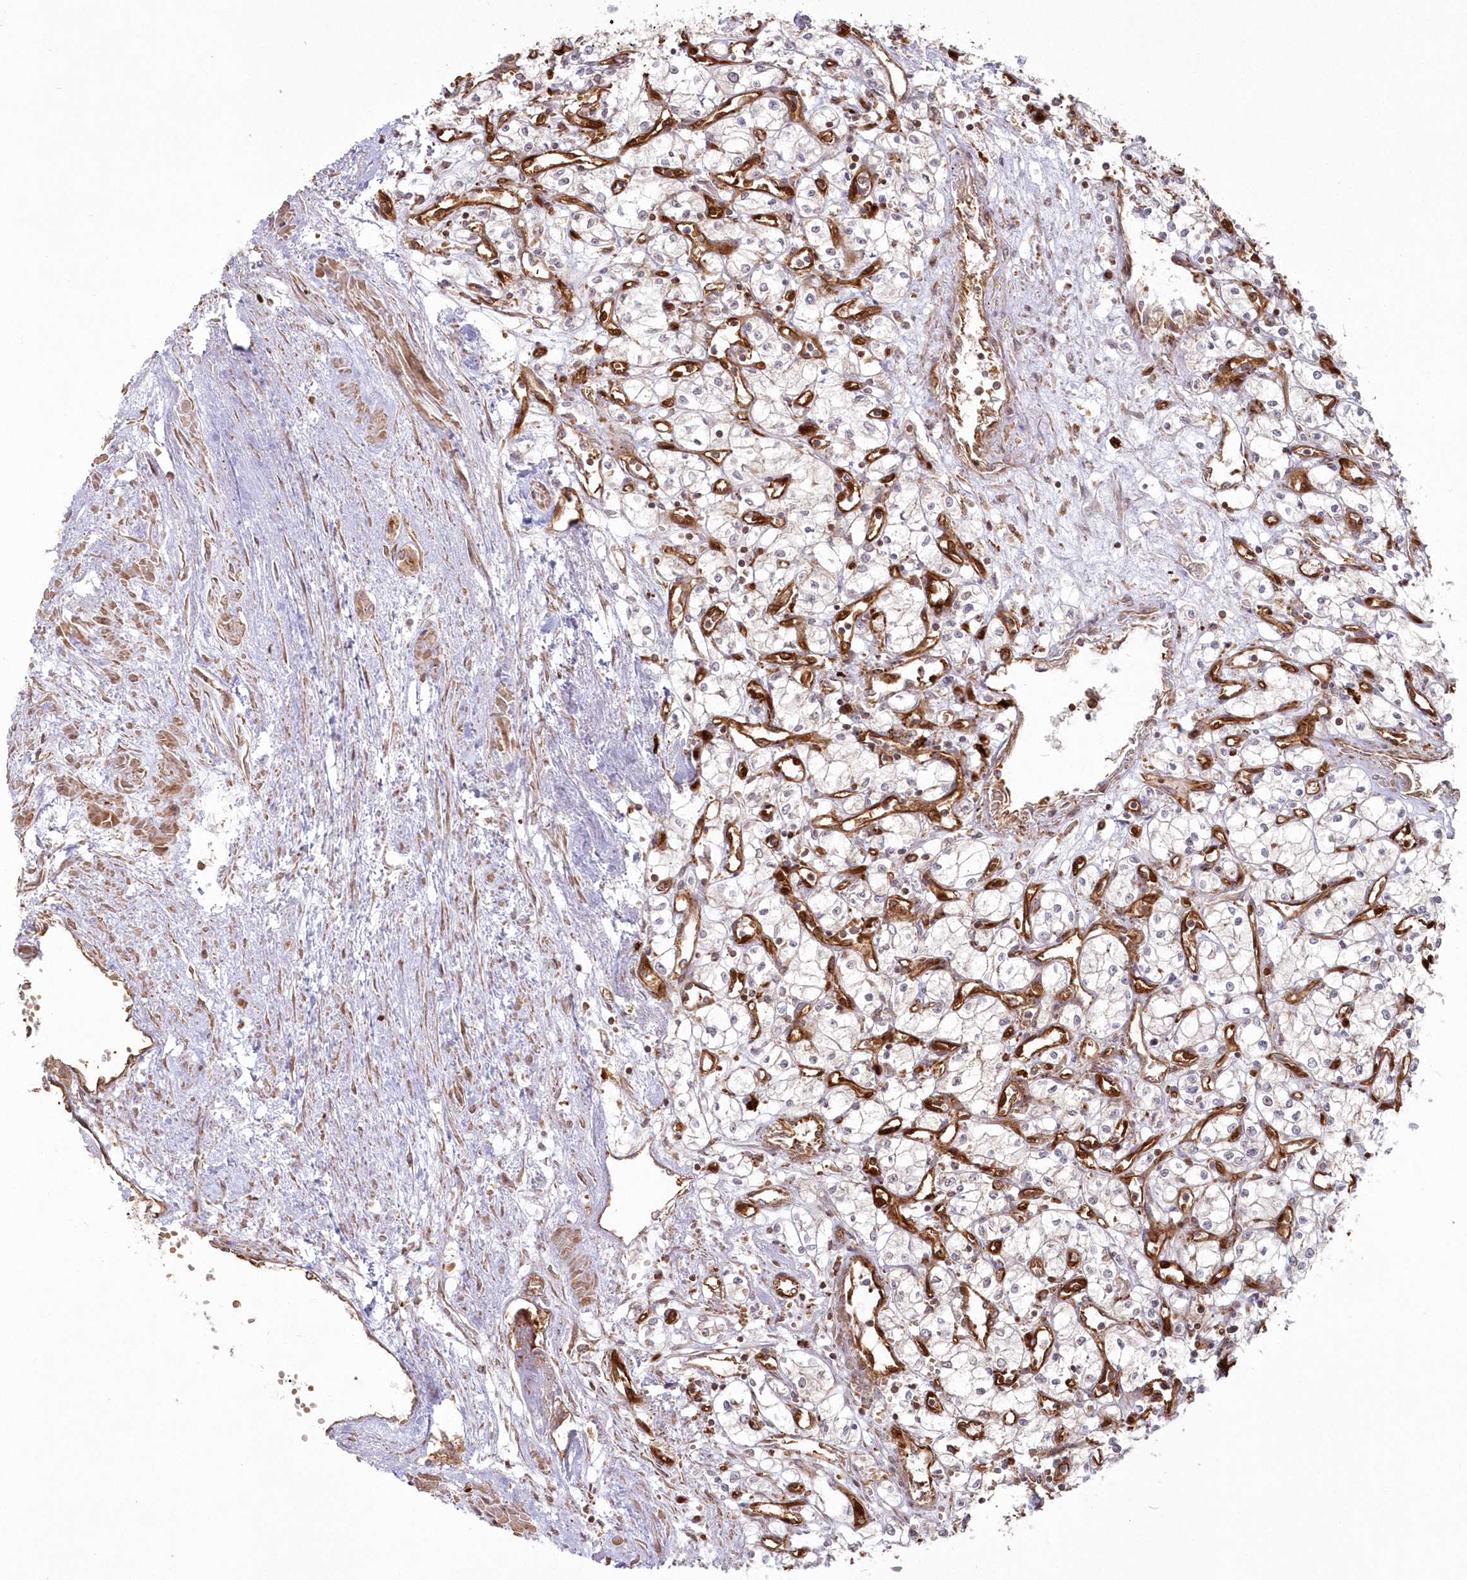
{"staining": {"intensity": "negative", "quantity": "none", "location": "none"}, "tissue": "renal cancer", "cell_type": "Tumor cells", "image_type": "cancer", "snomed": [{"axis": "morphology", "description": "Adenocarcinoma, NOS"}, {"axis": "topography", "description": "Kidney"}], "caption": "This image is of renal adenocarcinoma stained with immunohistochemistry (IHC) to label a protein in brown with the nuclei are counter-stained blue. There is no expression in tumor cells. (IHC, brightfield microscopy, high magnification).", "gene": "RGCC", "patient": {"sex": "male", "age": 59}}